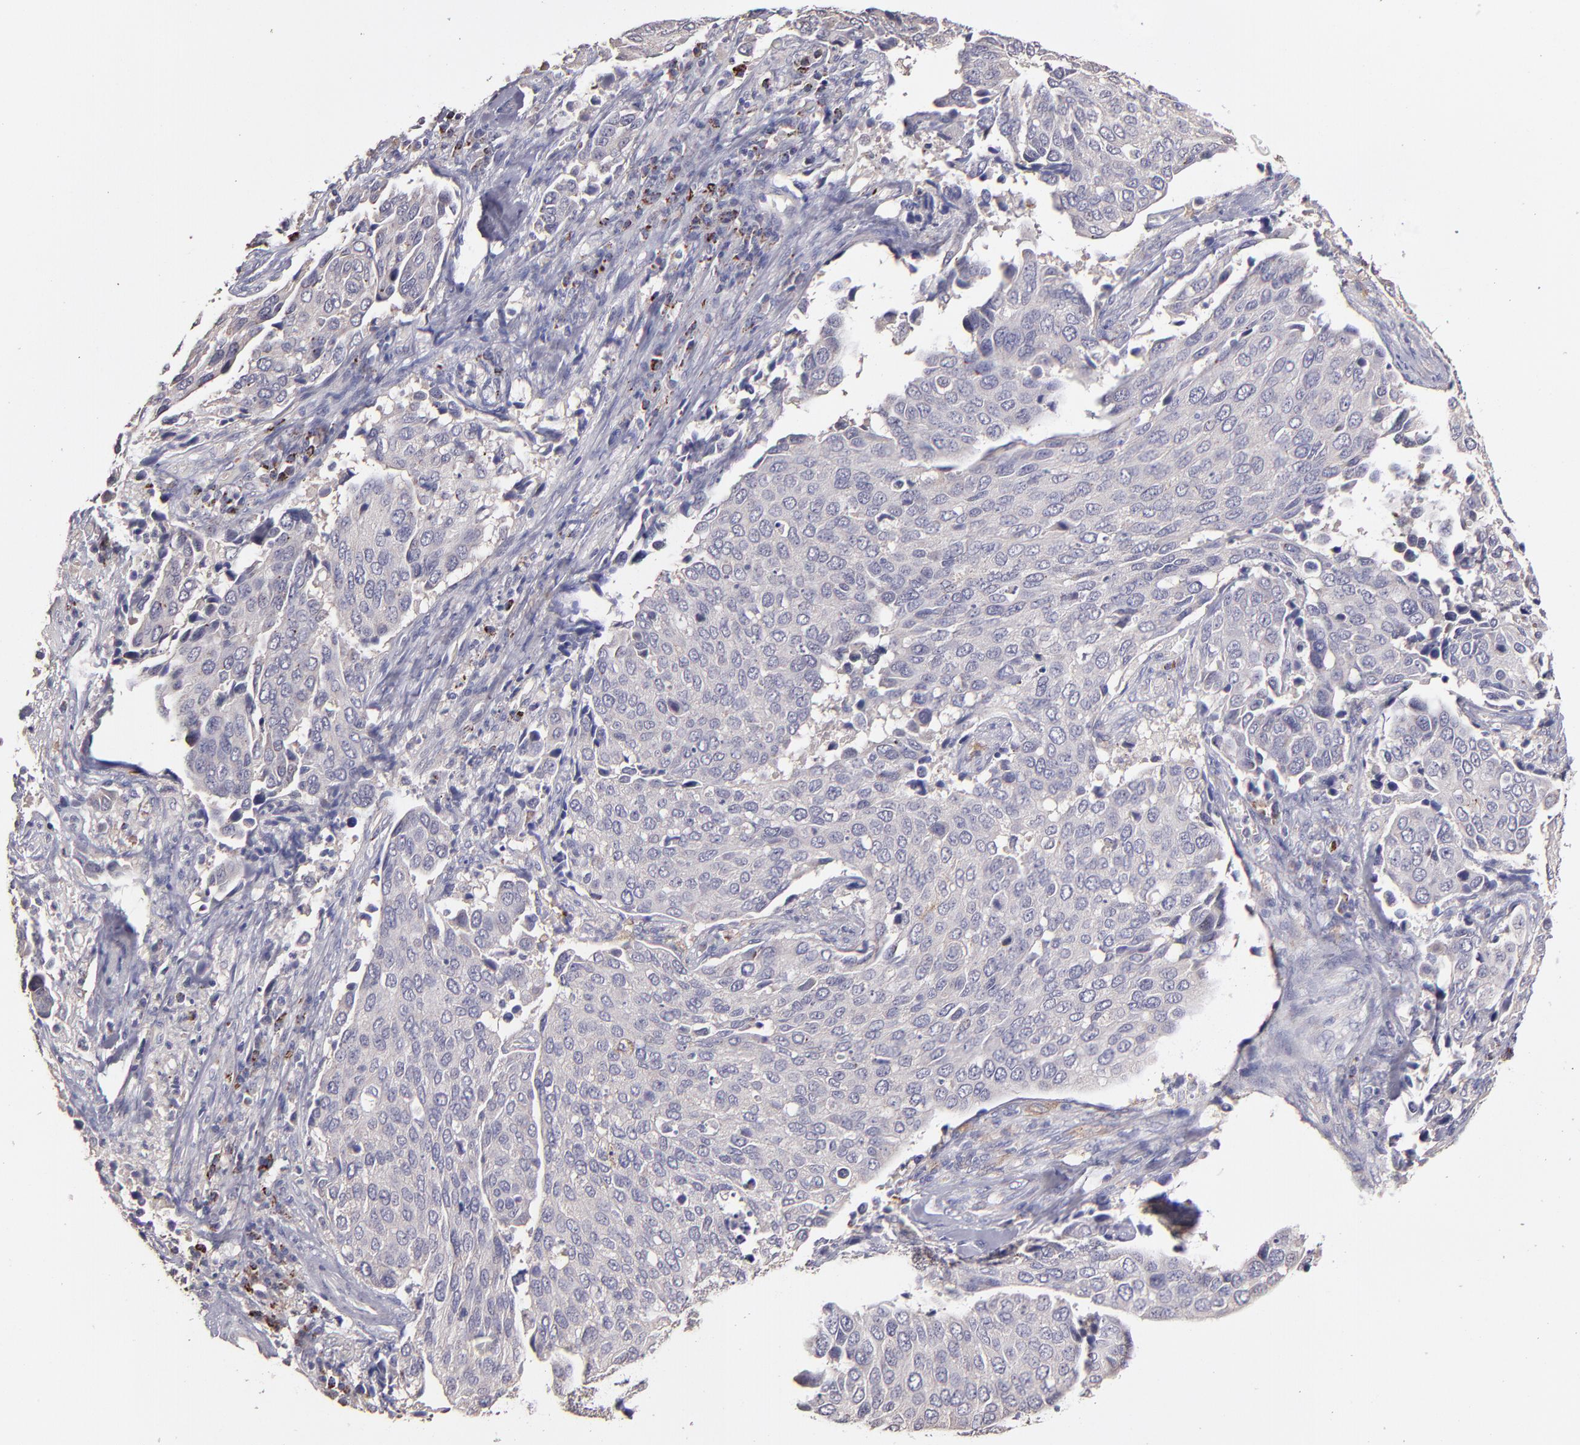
{"staining": {"intensity": "negative", "quantity": "none", "location": "none"}, "tissue": "cervical cancer", "cell_type": "Tumor cells", "image_type": "cancer", "snomed": [{"axis": "morphology", "description": "Squamous cell carcinoma, NOS"}, {"axis": "topography", "description": "Cervix"}], "caption": "Tumor cells are negative for protein expression in human cervical cancer (squamous cell carcinoma).", "gene": "GLDC", "patient": {"sex": "female", "age": 54}}